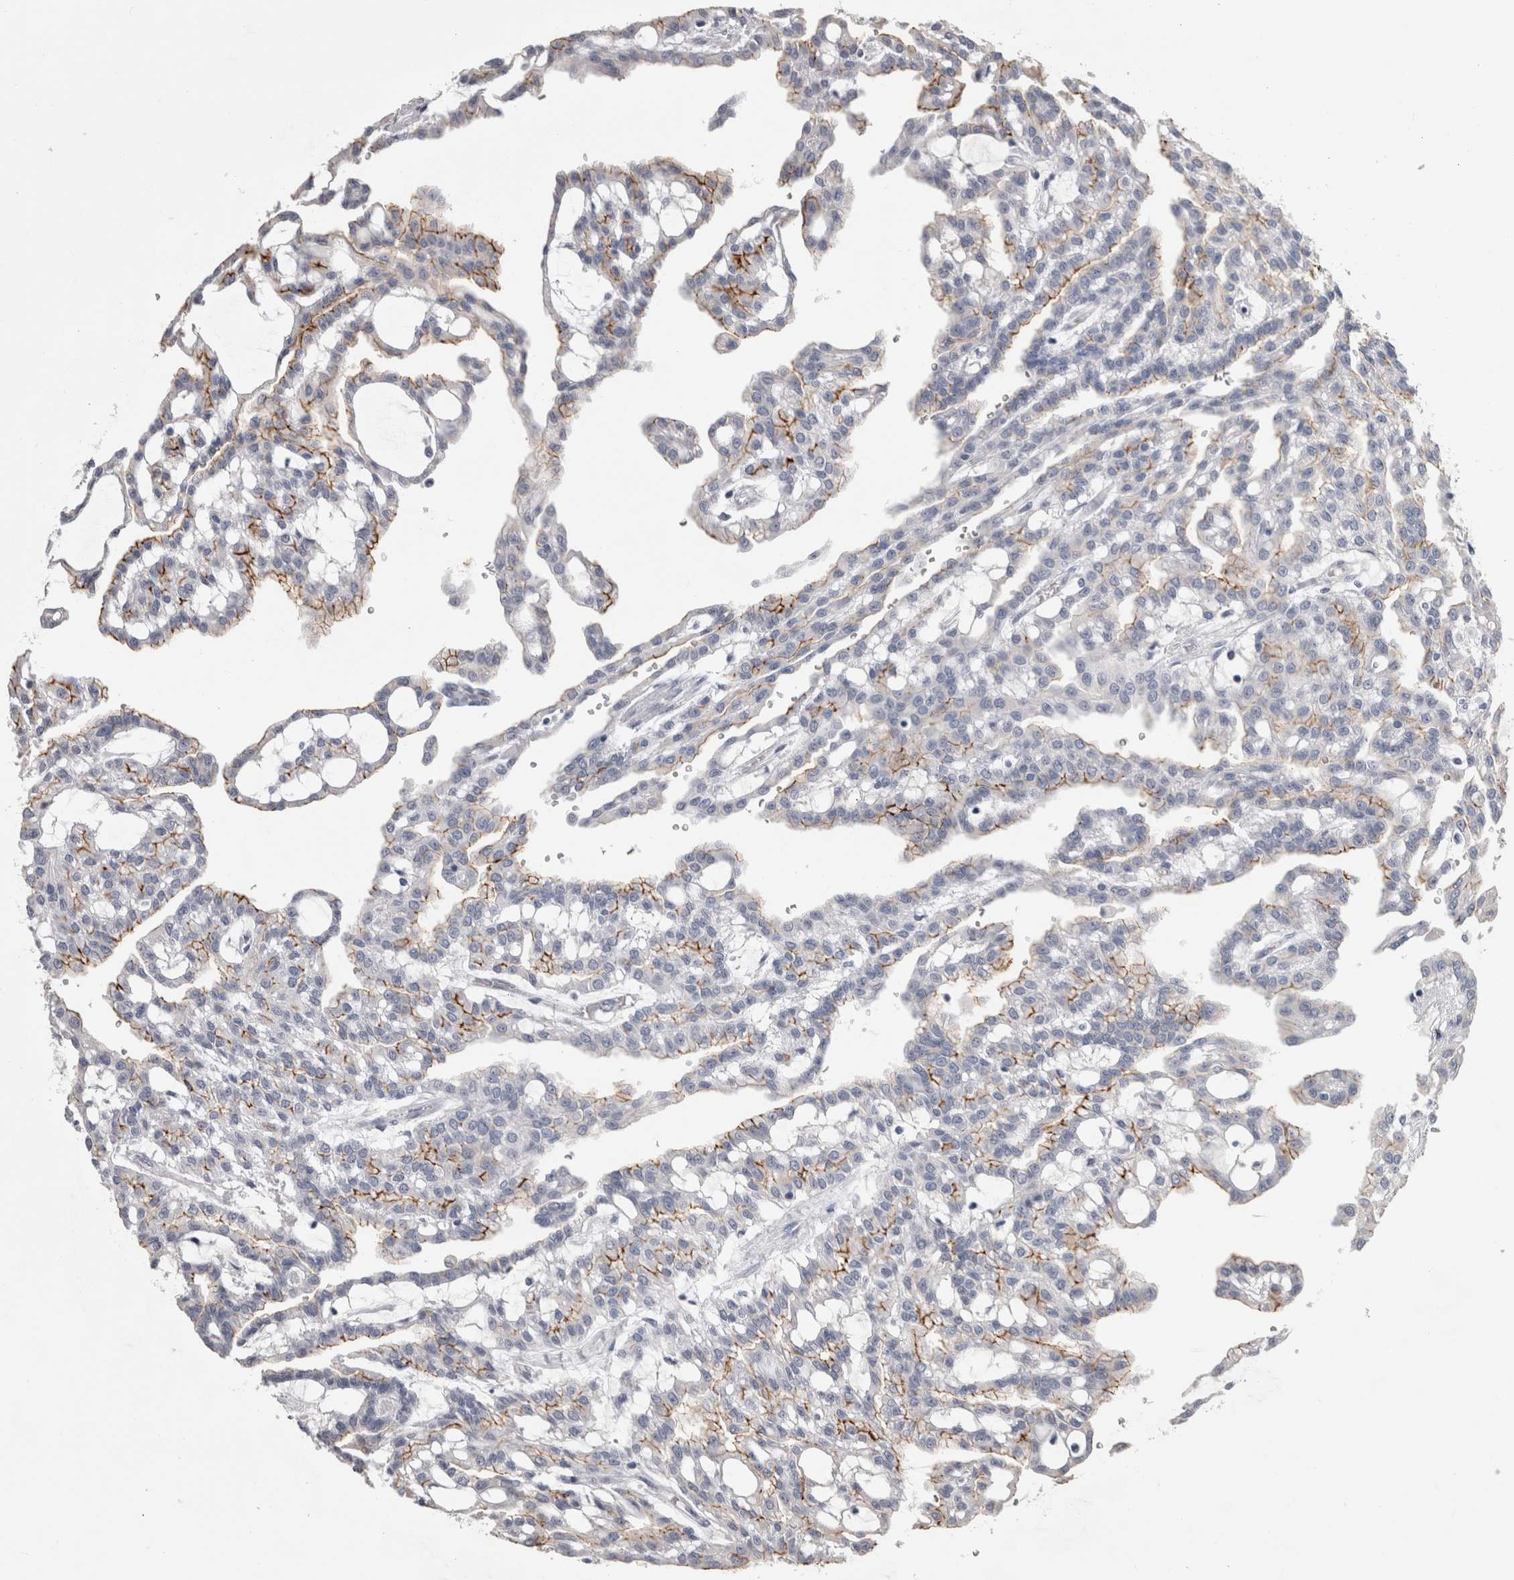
{"staining": {"intensity": "strong", "quantity": "25%-75%", "location": "cytoplasmic/membranous"}, "tissue": "renal cancer", "cell_type": "Tumor cells", "image_type": "cancer", "snomed": [{"axis": "morphology", "description": "Adenocarcinoma, NOS"}, {"axis": "topography", "description": "Kidney"}], "caption": "Human adenocarcinoma (renal) stained with a brown dye reveals strong cytoplasmic/membranous positive positivity in about 25%-75% of tumor cells.", "gene": "CDHR5", "patient": {"sex": "male", "age": 63}}